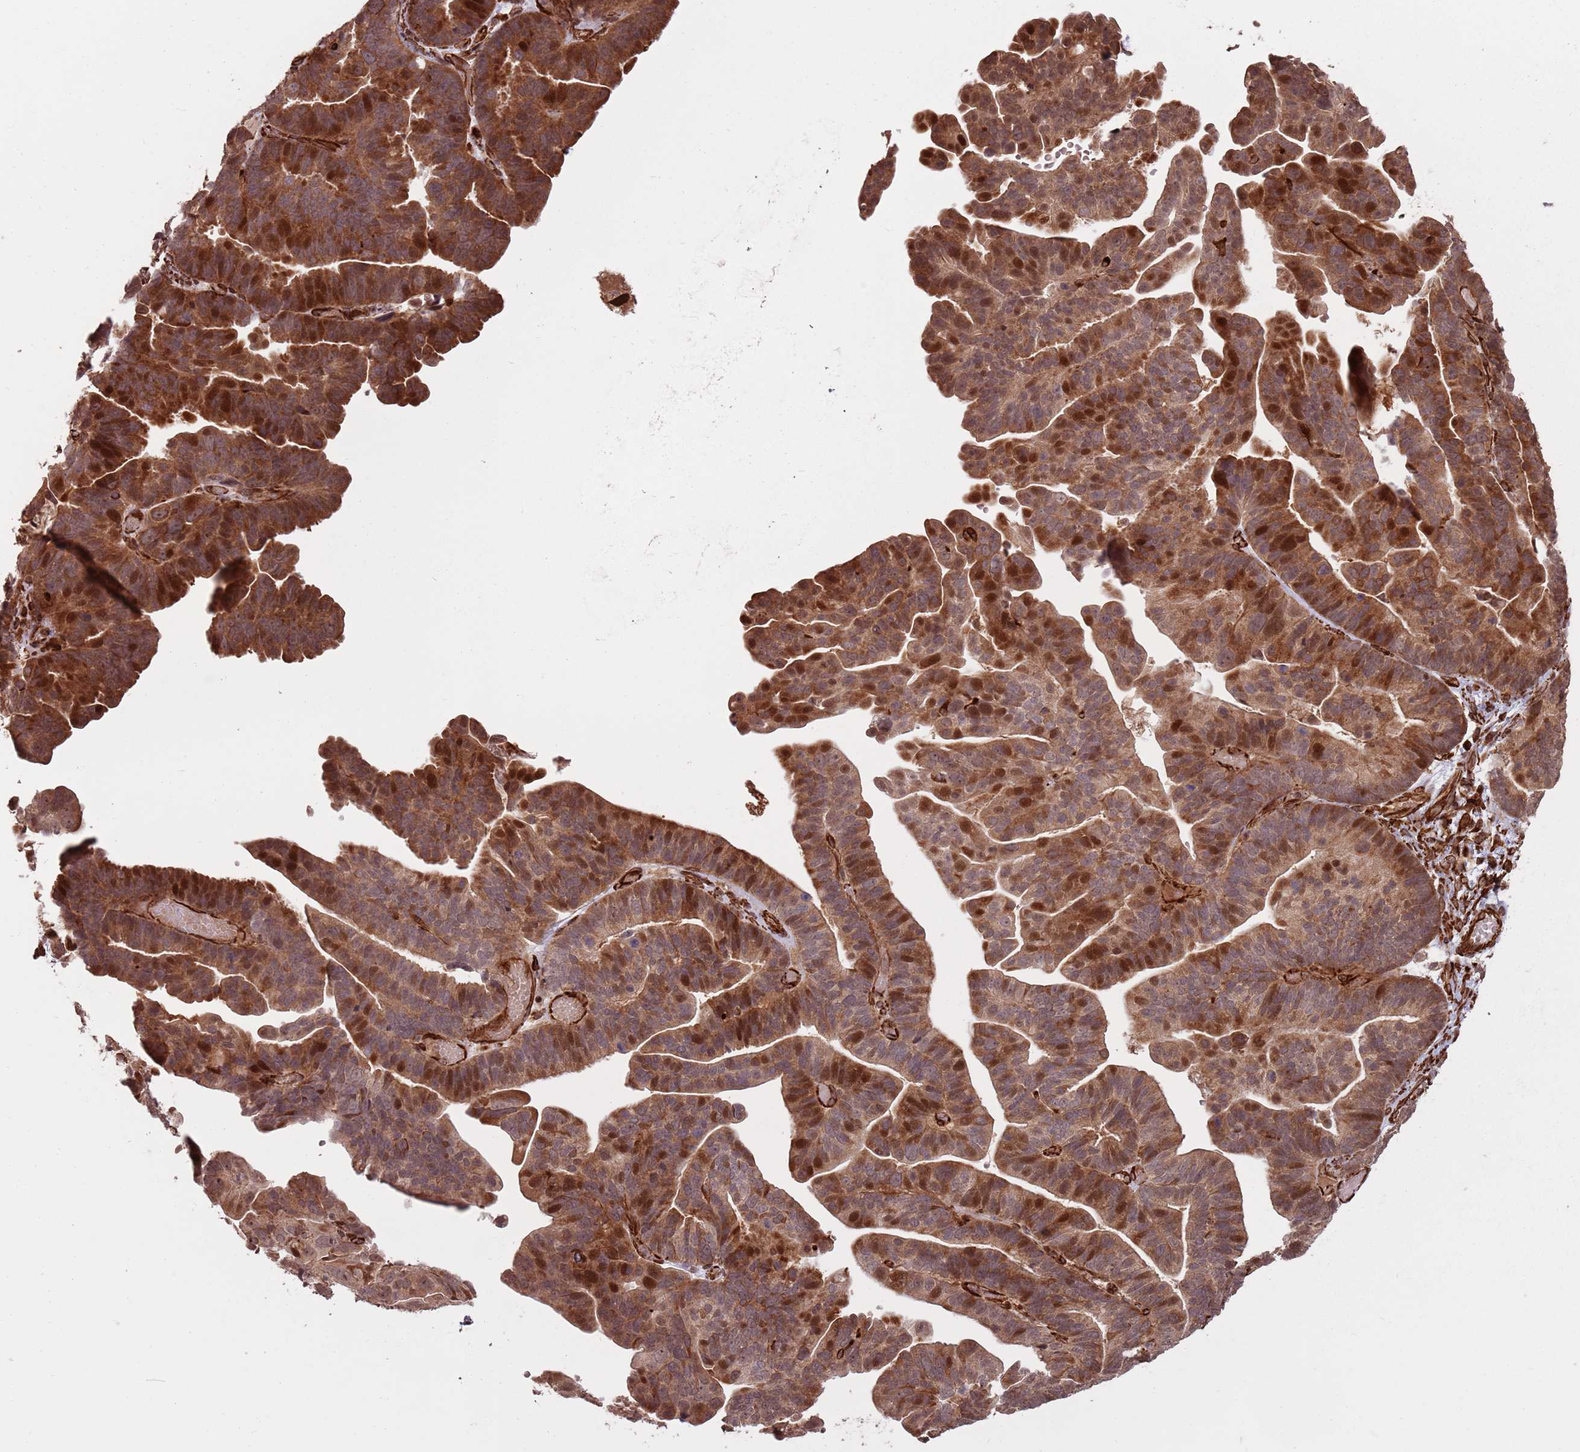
{"staining": {"intensity": "strong", "quantity": ">75%", "location": "cytoplasmic/membranous,nuclear"}, "tissue": "ovarian cancer", "cell_type": "Tumor cells", "image_type": "cancer", "snomed": [{"axis": "morphology", "description": "Cystadenocarcinoma, serous, NOS"}, {"axis": "topography", "description": "Ovary"}], "caption": "This is an image of immunohistochemistry (IHC) staining of serous cystadenocarcinoma (ovarian), which shows strong positivity in the cytoplasmic/membranous and nuclear of tumor cells.", "gene": "ADAMTS3", "patient": {"sex": "female", "age": 56}}